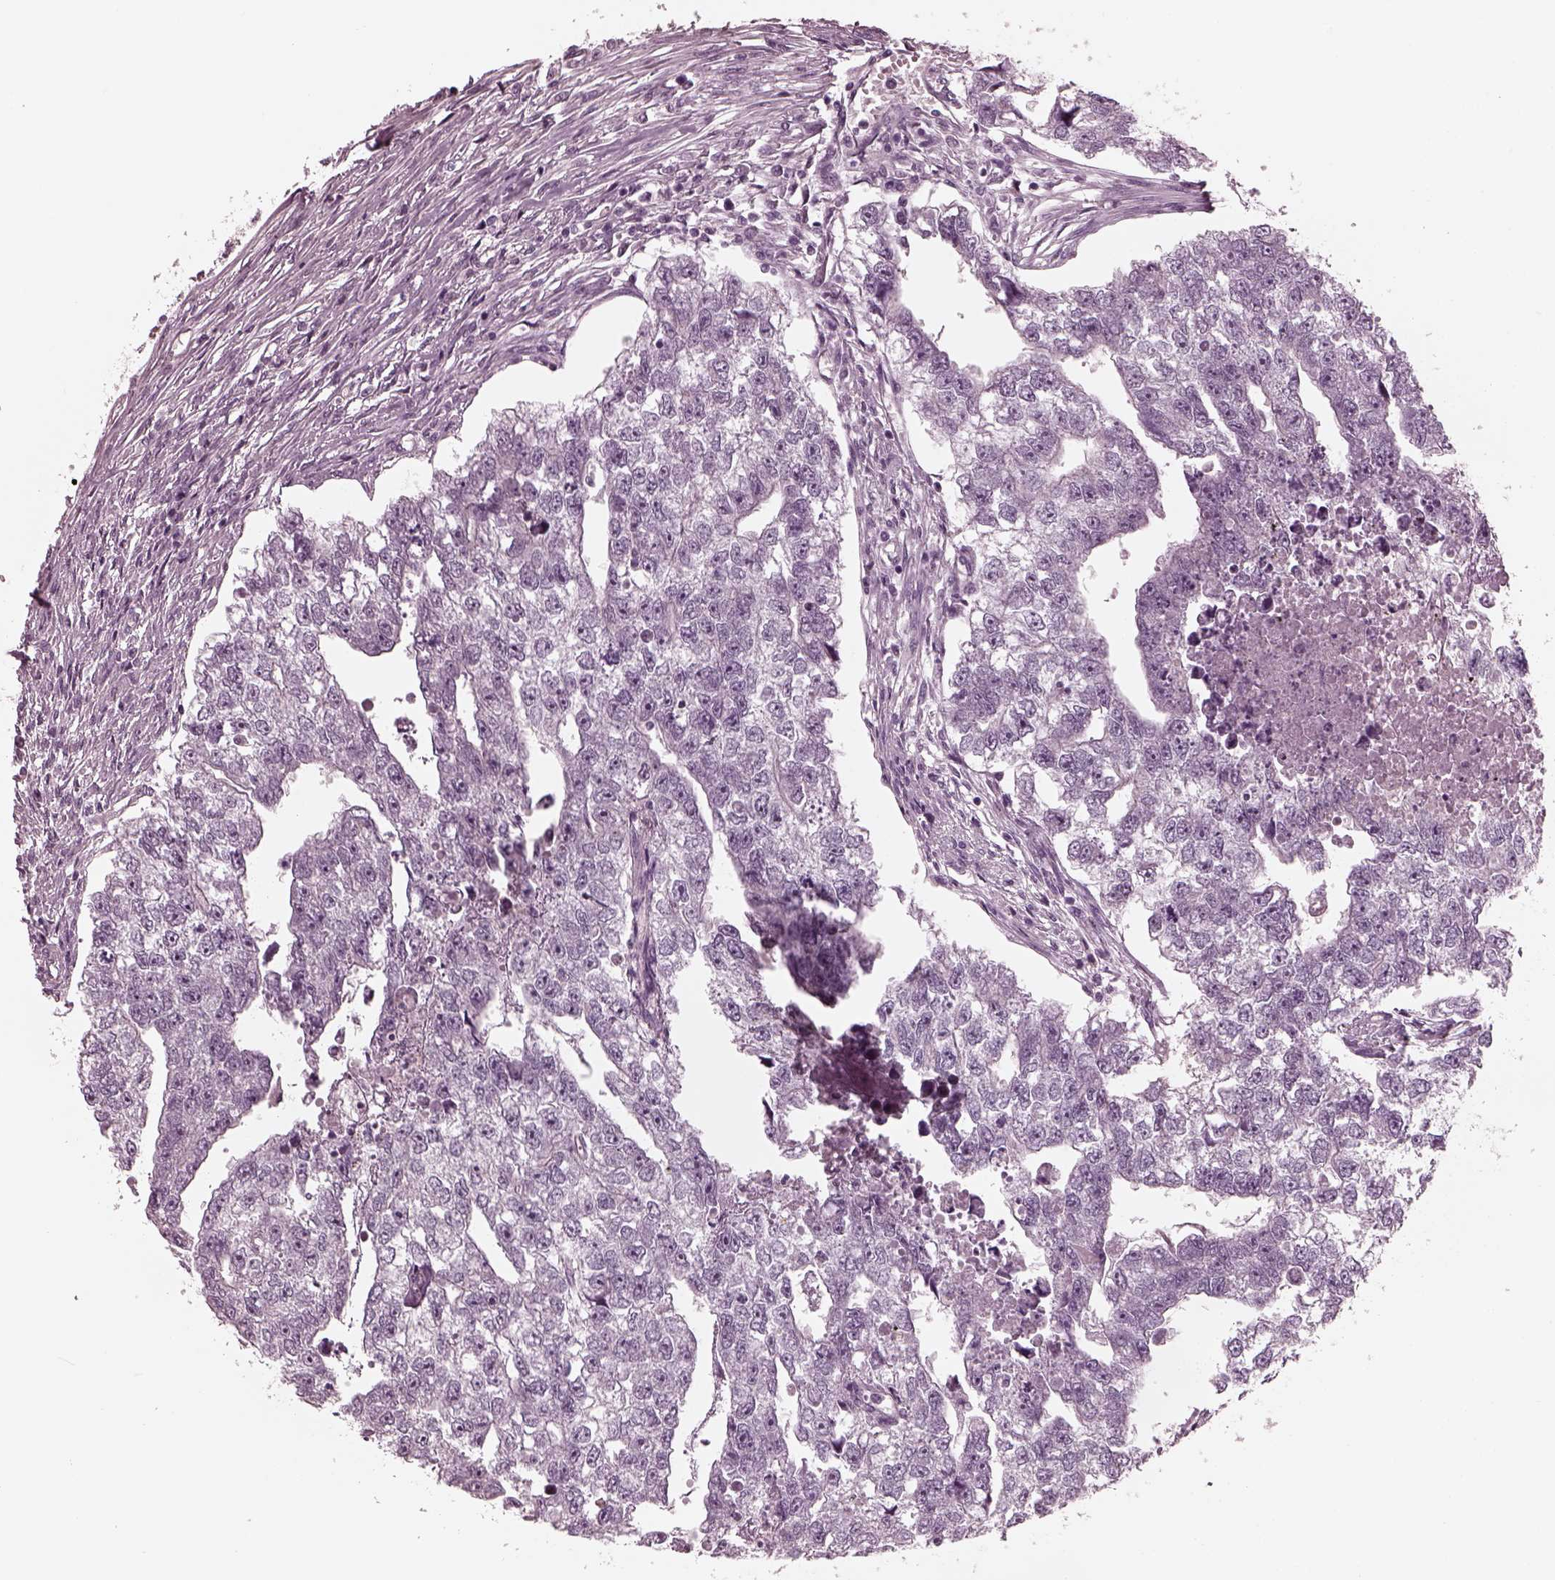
{"staining": {"intensity": "negative", "quantity": "none", "location": "none"}, "tissue": "testis cancer", "cell_type": "Tumor cells", "image_type": "cancer", "snomed": [{"axis": "morphology", "description": "Carcinoma, Embryonal, NOS"}, {"axis": "morphology", "description": "Teratoma, malignant, NOS"}, {"axis": "topography", "description": "Testis"}], "caption": "The micrograph reveals no staining of tumor cells in testis cancer (embryonal carcinoma). Brightfield microscopy of immunohistochemistry (IHC) stained with DAB (brown) and hematoxylin (blue), captured at high magnification.", "gene": "KIF6", "patient": {"sex": "male", "age": 44}}